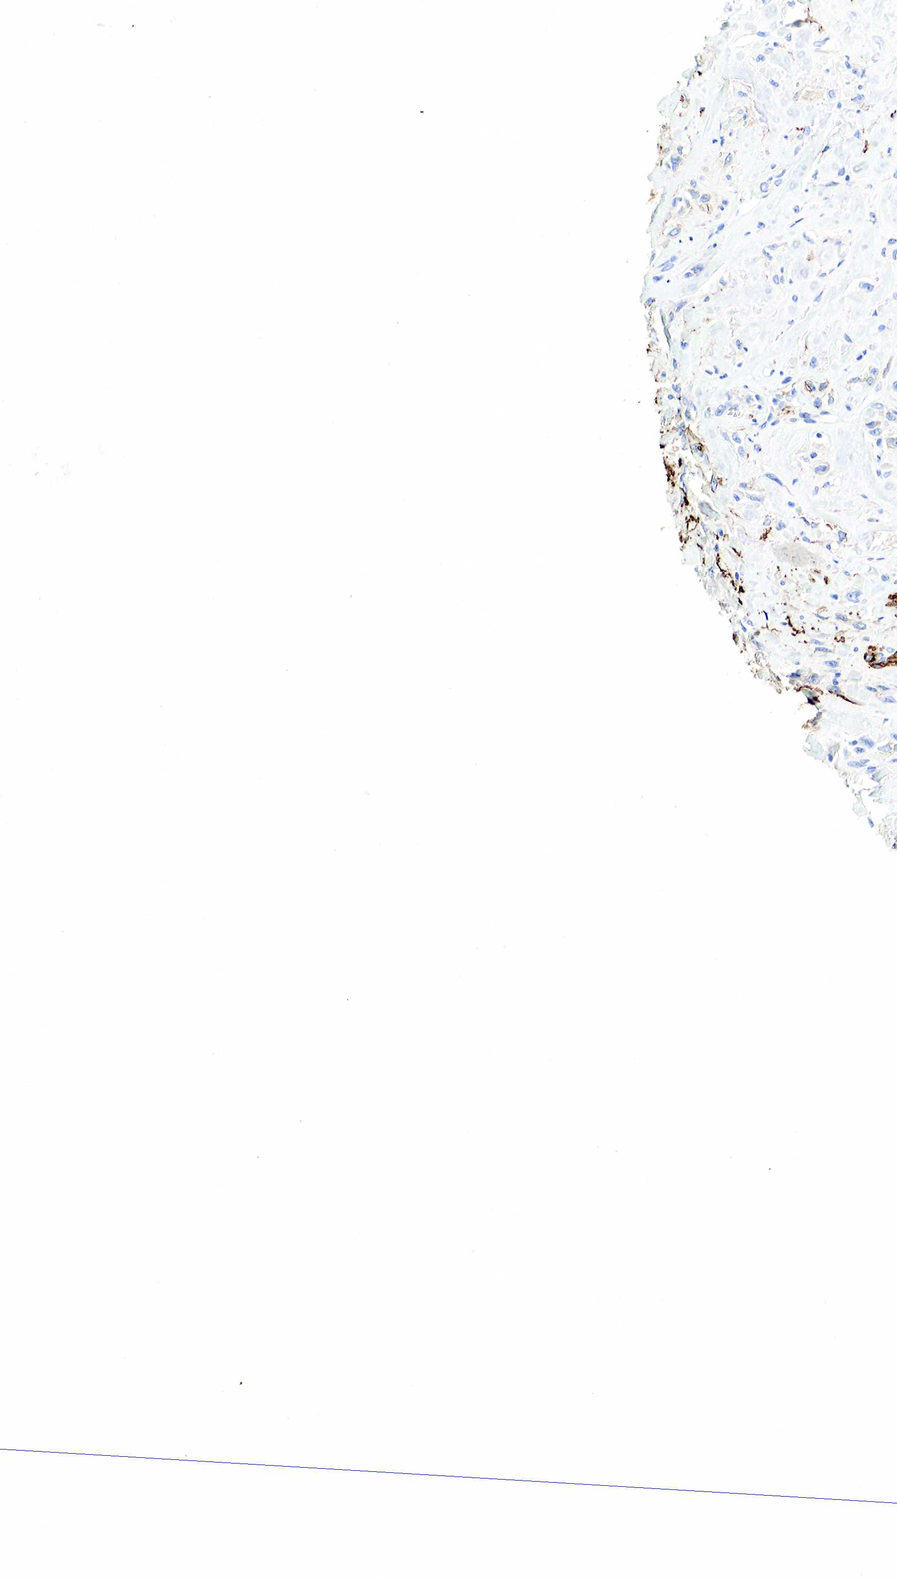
{"staining": {"intensity": "negative", "quantity": "none", "location": "none"}, "tissue": "breast cancer", "cell_type": "Tumor cells", "image_type": "cancer", "snomed": [{"axis": "morphology", "description": "Neoplasm, malignant, NOS"}, {"axis": "topography", "description": "Breast"}], "caption": "Human breast cancer (neoplasm (malignant)) stained for a protein using immunohistochemistry (IHC) demonstrates no expression in tumor cells.", "gene": "ACTA1", "patient": {"sex": "female", "age": 50}}